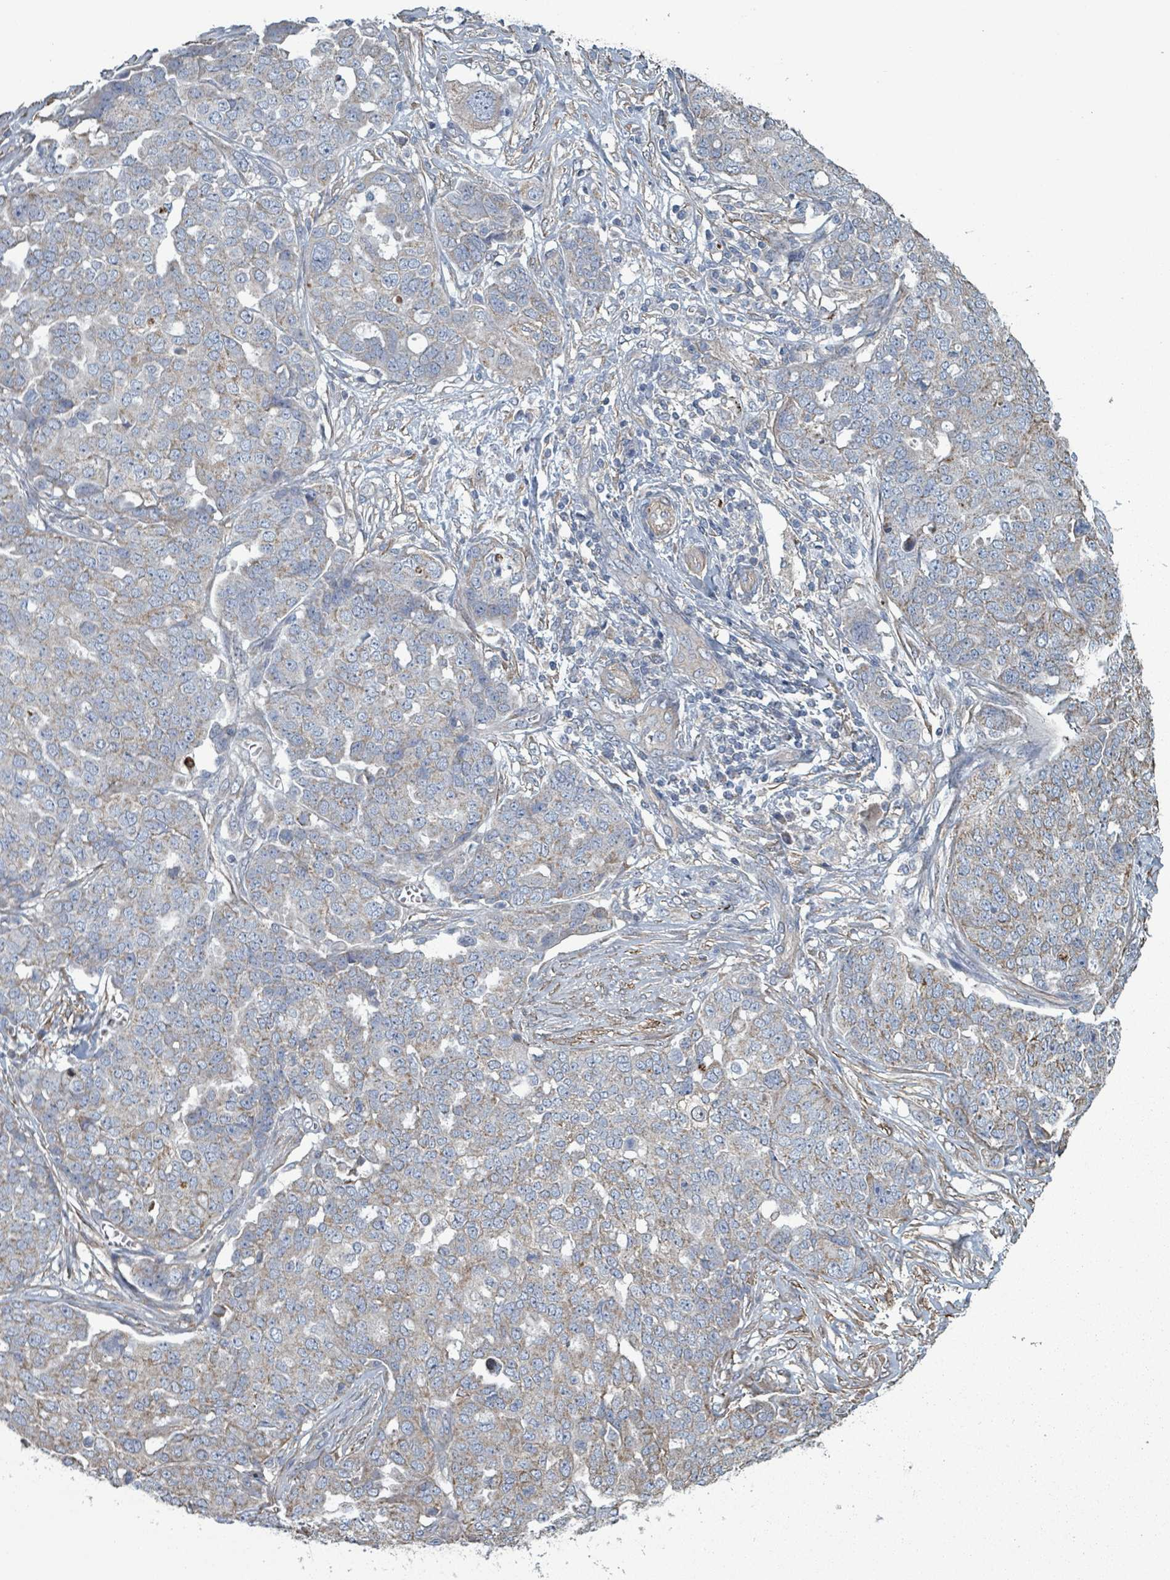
{"staining": {"intensity": "weak", "quantity": "25%-75%", "location": "cytoplasmic/membranous"}, "tissue": "ovarian cancer", "cell_type": "Tumor cells", "image_type": "cancer", "snomed": [{"axis": "morphology", "description": "Cystadenocarcinoma, serous, NOS"}, {"axis": "topography", "description": "Soft tissue"}, {"axis": "topography", "description": "Ovary"}], "caption": "An immunohistochemistry histopathology image of neoplastic tissue is shown. Protein staining in brown shows weak cytoplasmic/membranous positivity in serous cystadenocarcinoma (ovarian) within tumor cells.", "gene": "ADCK1", "patient": {"sex": "female", "age": 57}}